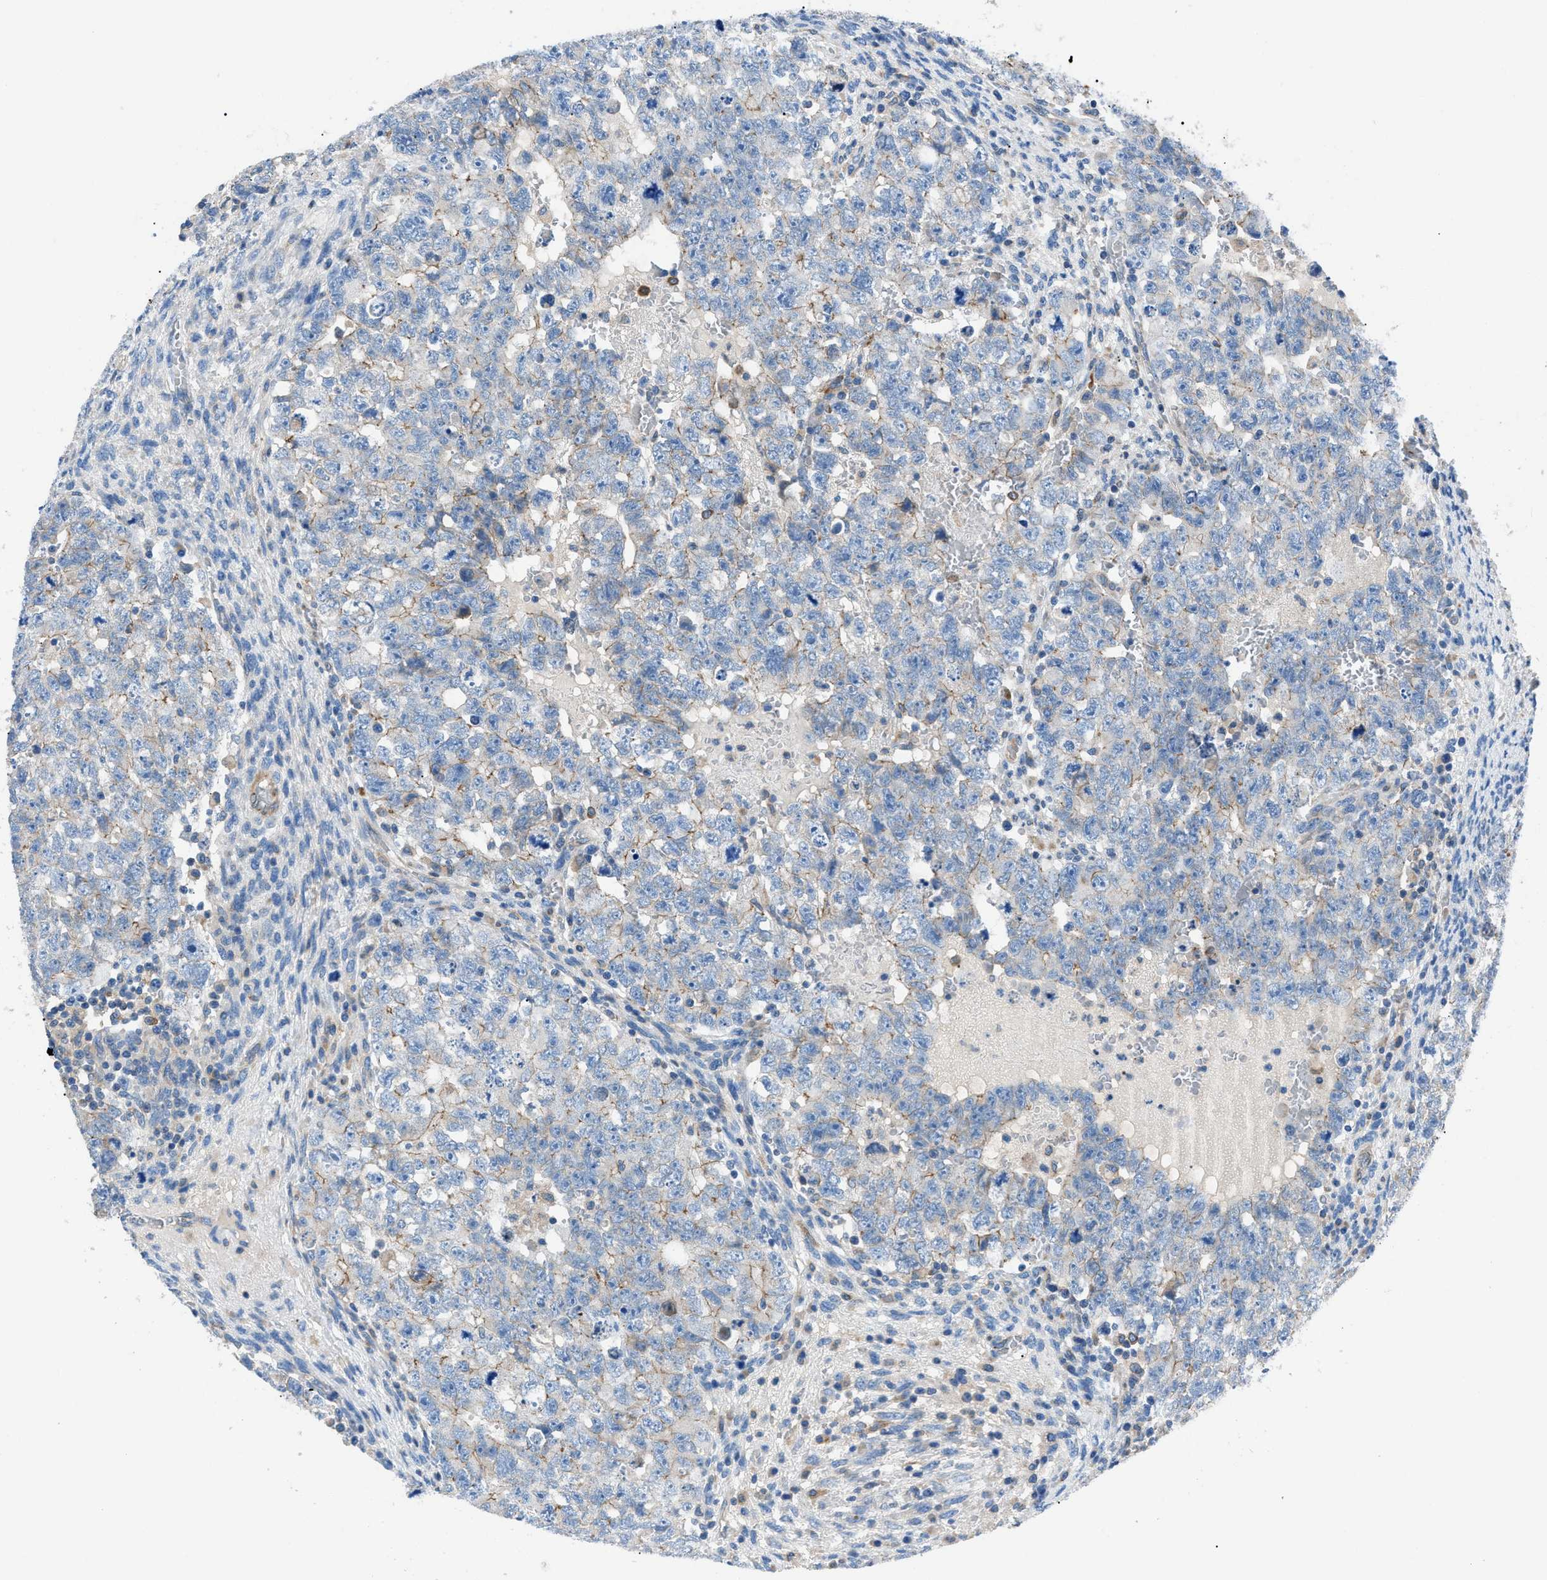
{"staining": {"intensity": "moderate", "quantity": "<25%", "location": "cytoplasmic/membranous"}, "tissue": "testis cancer", "cell_type": "Tumor cells", "image_type": "cancer", "snomed": [{"axis": "morphology", "description": "Seminoma, NOS"}, {"axis": "morphology", "description": "Carcinoma, Embryonal, NOS"}, {"axis": "topography", "description": "Testis"}], "caption": "This is a histology image of immunohistochemistry staining of testis cancer, which shows moderate expression in the cytoplasmic/membranous of tumor cells.", "gene": "ZDHHC24", "patient": {"sex": "male", "age": 38}}